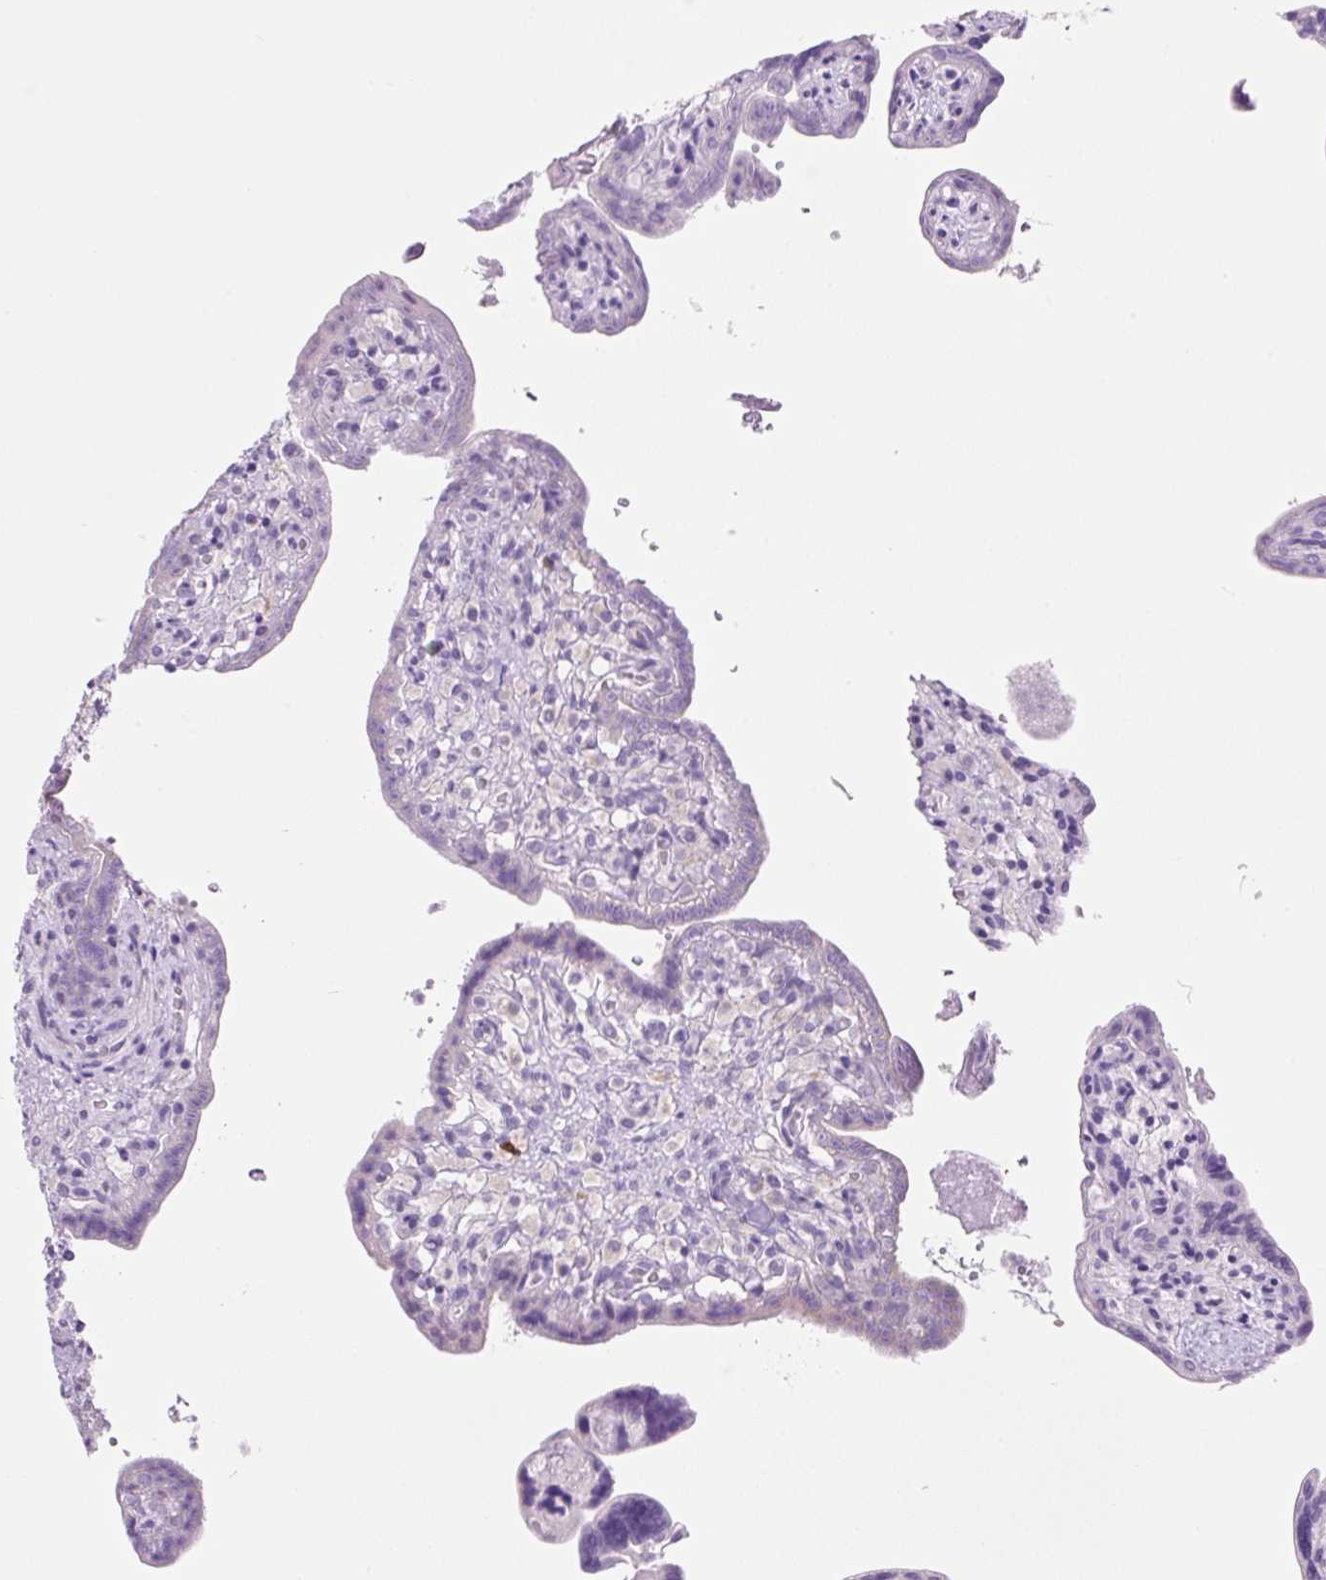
{"staining": {"intensity": "negative", "quantity": "none", "location": "none"}, "tissue": "placenta", "cell_type": "Trophoblastic cells", "image_type": "normal", "snomed": [{"axis": "morphology", "description": "Normal tissue, NOS"}, {"axis": "topography", "description": "Placenta"}], "caption": "High power microscopy histopathology image of an immunohistochemistry (IHC) micrograph of benign placenta, revealing no significant staining in trophoblastic cells. (DAB immunohistochemistry (IHC), high magnification).", "gene": "NDST3", "patient": {"sex": "female", "age": 37}}